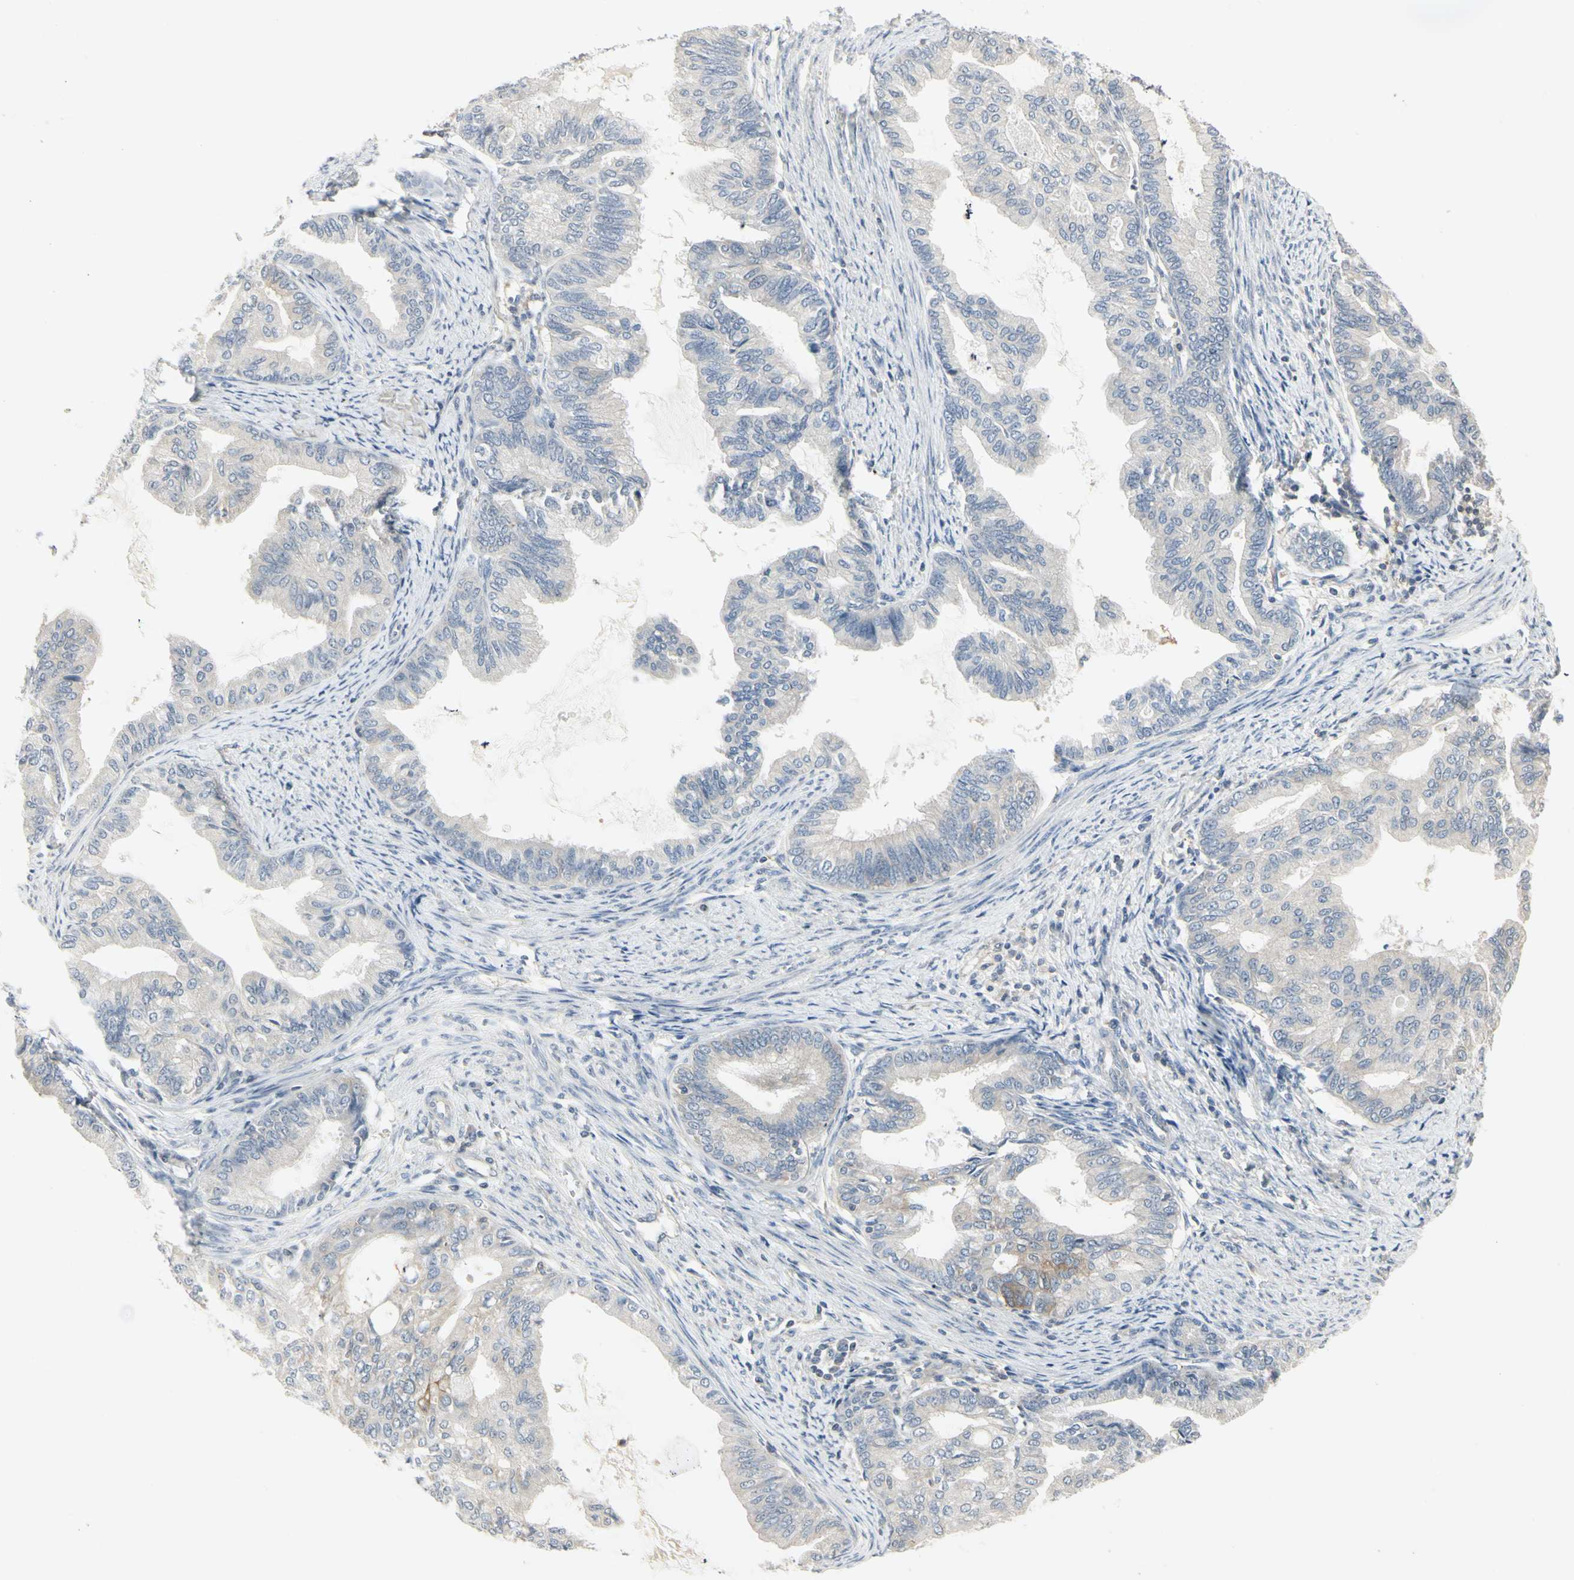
{"staining": {"intensity": "weak", "quantity": ">75%", "location": "cytoplasmic/membranous"}, "tissue": "endometrial cancer", "cell_type": "Tumor cells", "image_type": "cancer", "snomed": [{"axis": "morphology", "description": "Adenocarcinoma, NOS"}, {"axis": "topography", "description": "Endometrium"}], "caption": "Endometrial cancer (adenocarcinoma) stained with a protein marker reveals weak staining in tumor cells.", "gene": "ZFP36", "patient": {"sex": "female", "age": 86}}